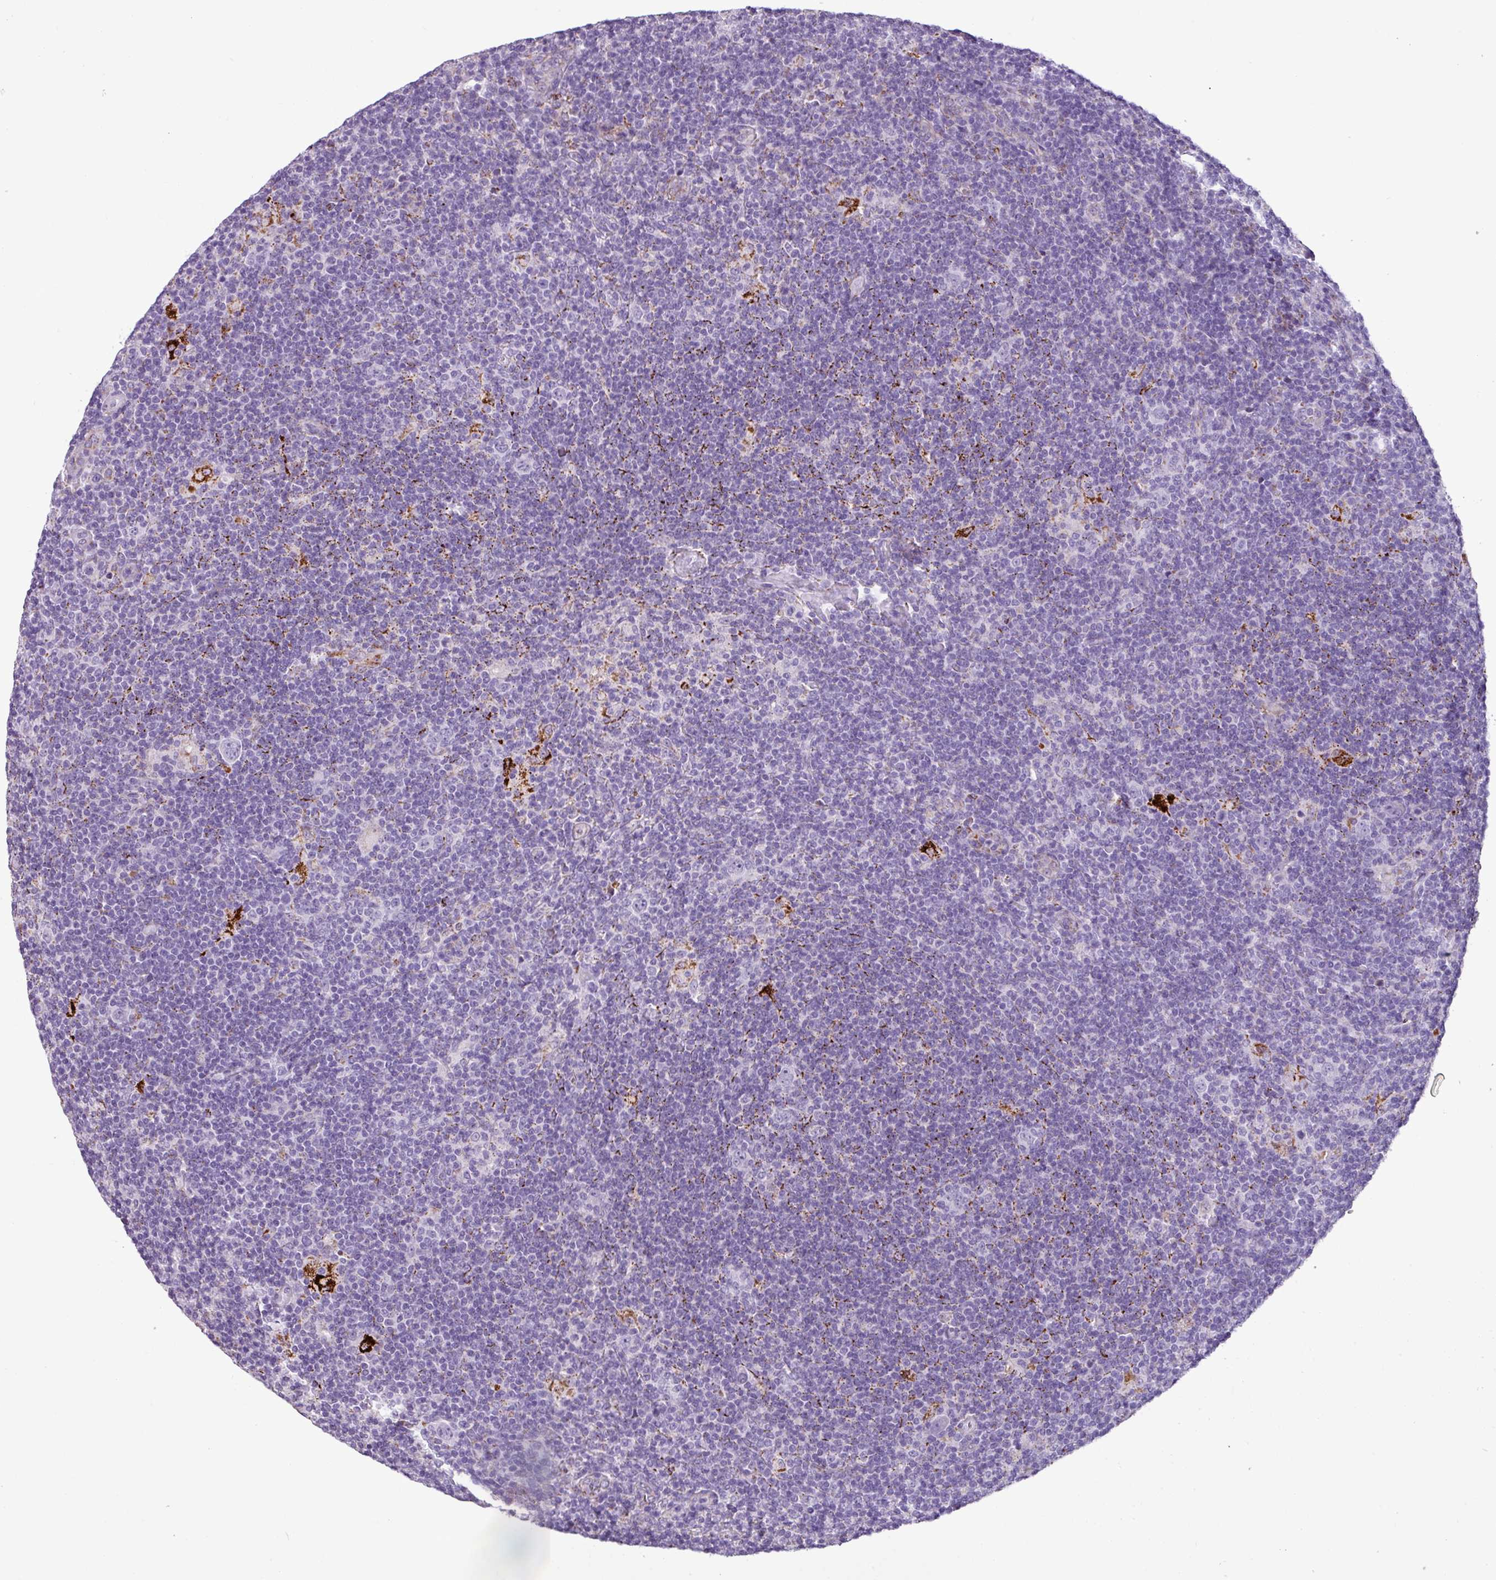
{"staining": {"intensity": "negative", "quantity": "none", "location": "none"}, "tissue": "lymphoma", "cell_type": "Tumor cells", "image_type": "cancer", "snomed": [{"axis": "morphology", "description": "Hodgkin's disease, NOS"}, {"axis": "topography", "description": "Lymph node"}], "caption": "Tumor cells show no significant protein staining in lymphoma. The staining was performed using DAB (3,3'-diaminobenzidine) to visualize the protein expression in brown, while the nuclei were stained in blue with hematoxylin (Magnification: 20x).", "gene": "ZNF667", "patient": {"sex": "female", "age": 57}}